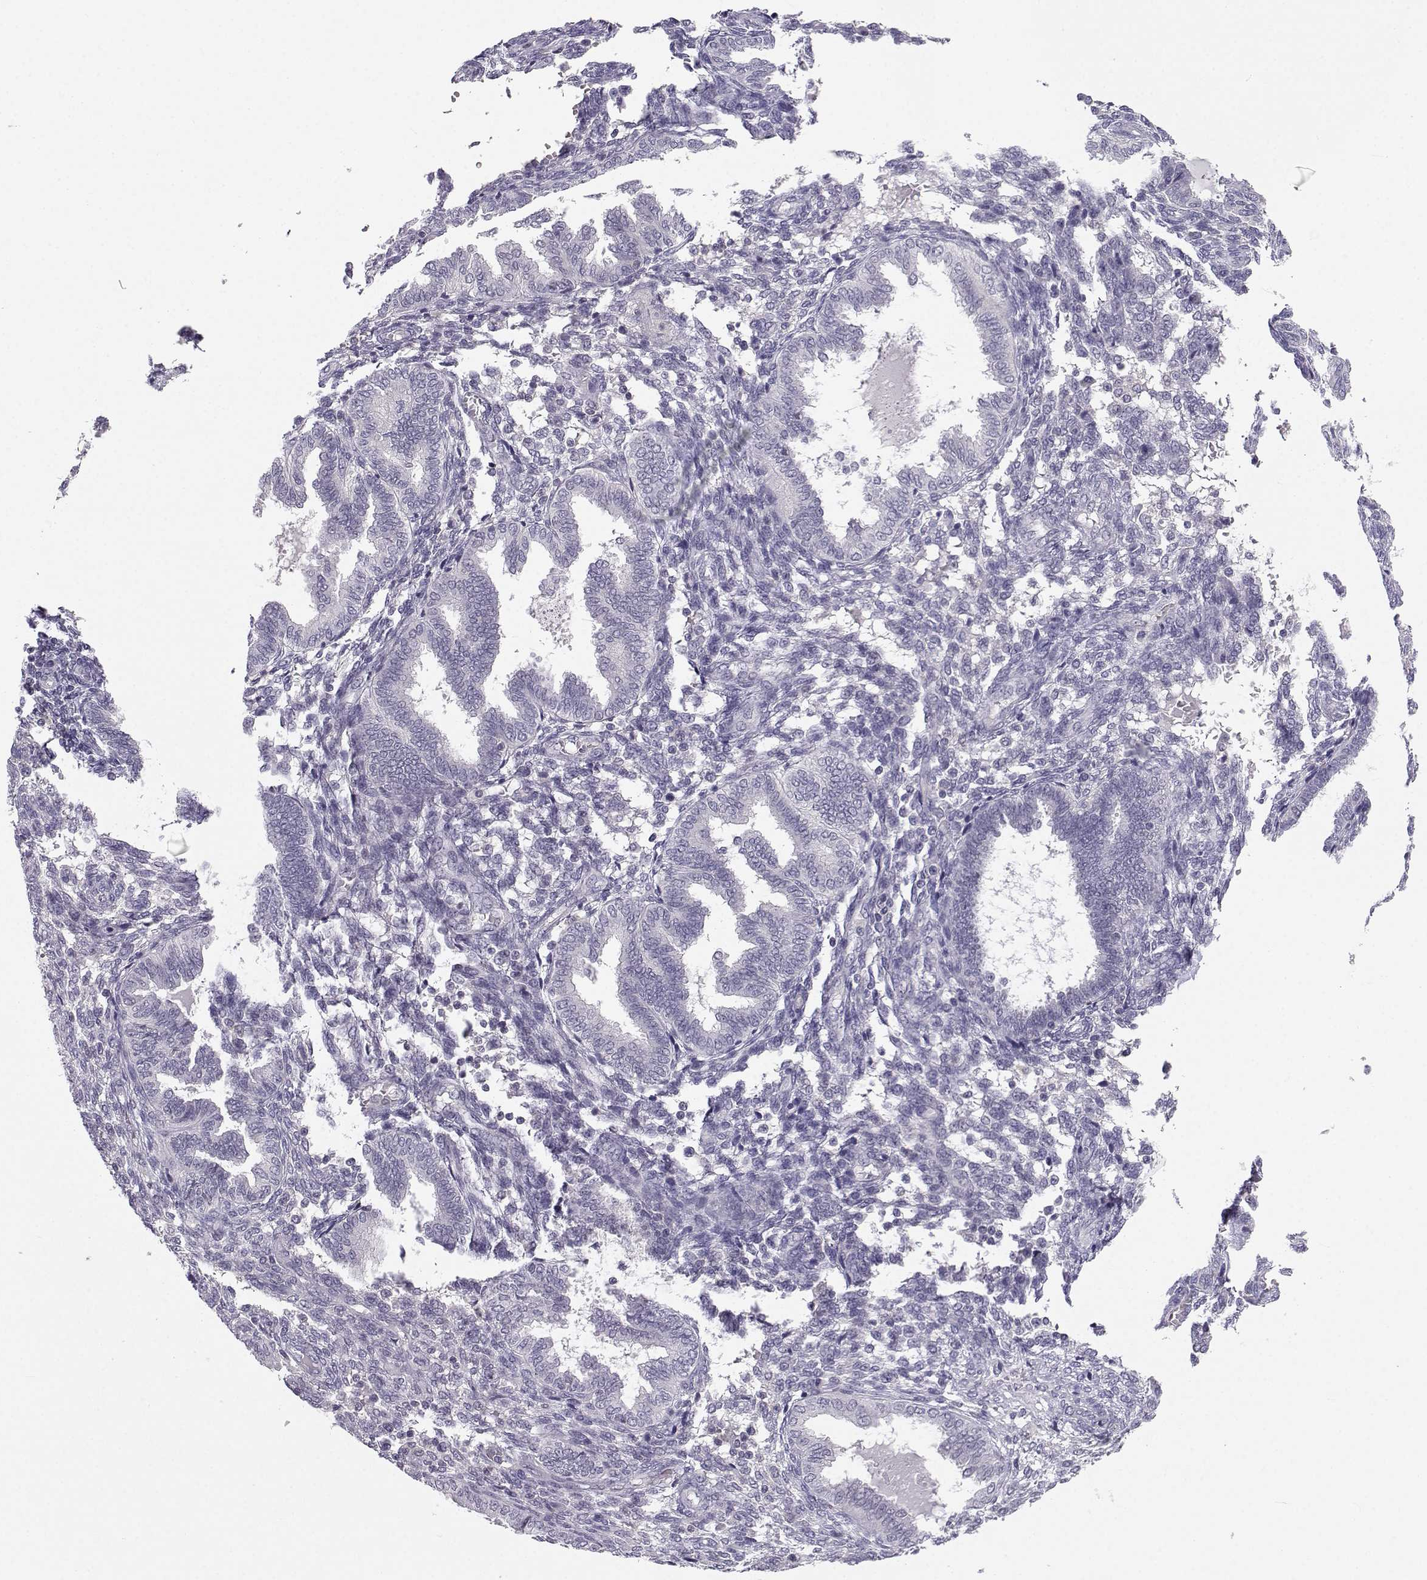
{"staining": {"intensity": "negative", "quantity": "none", "location": "none"}, "tissue": "endometrium", "cell_type": "Cells in endometrial stroma", "image_type": "normal", "snomed": [{"axis": "morphology", "description": "Normal tissue, NOS"}, {"axis": "topography", "description": "Endometrium"}], "caption": "Cells in endometrial stroma show no significant protein positivity in normal endometrium. (DAB (3,3'-diaminobenzidine) IHC, high magnification).", "gene": "MROH7", "patient": {"sex": "female", "age": 42}}